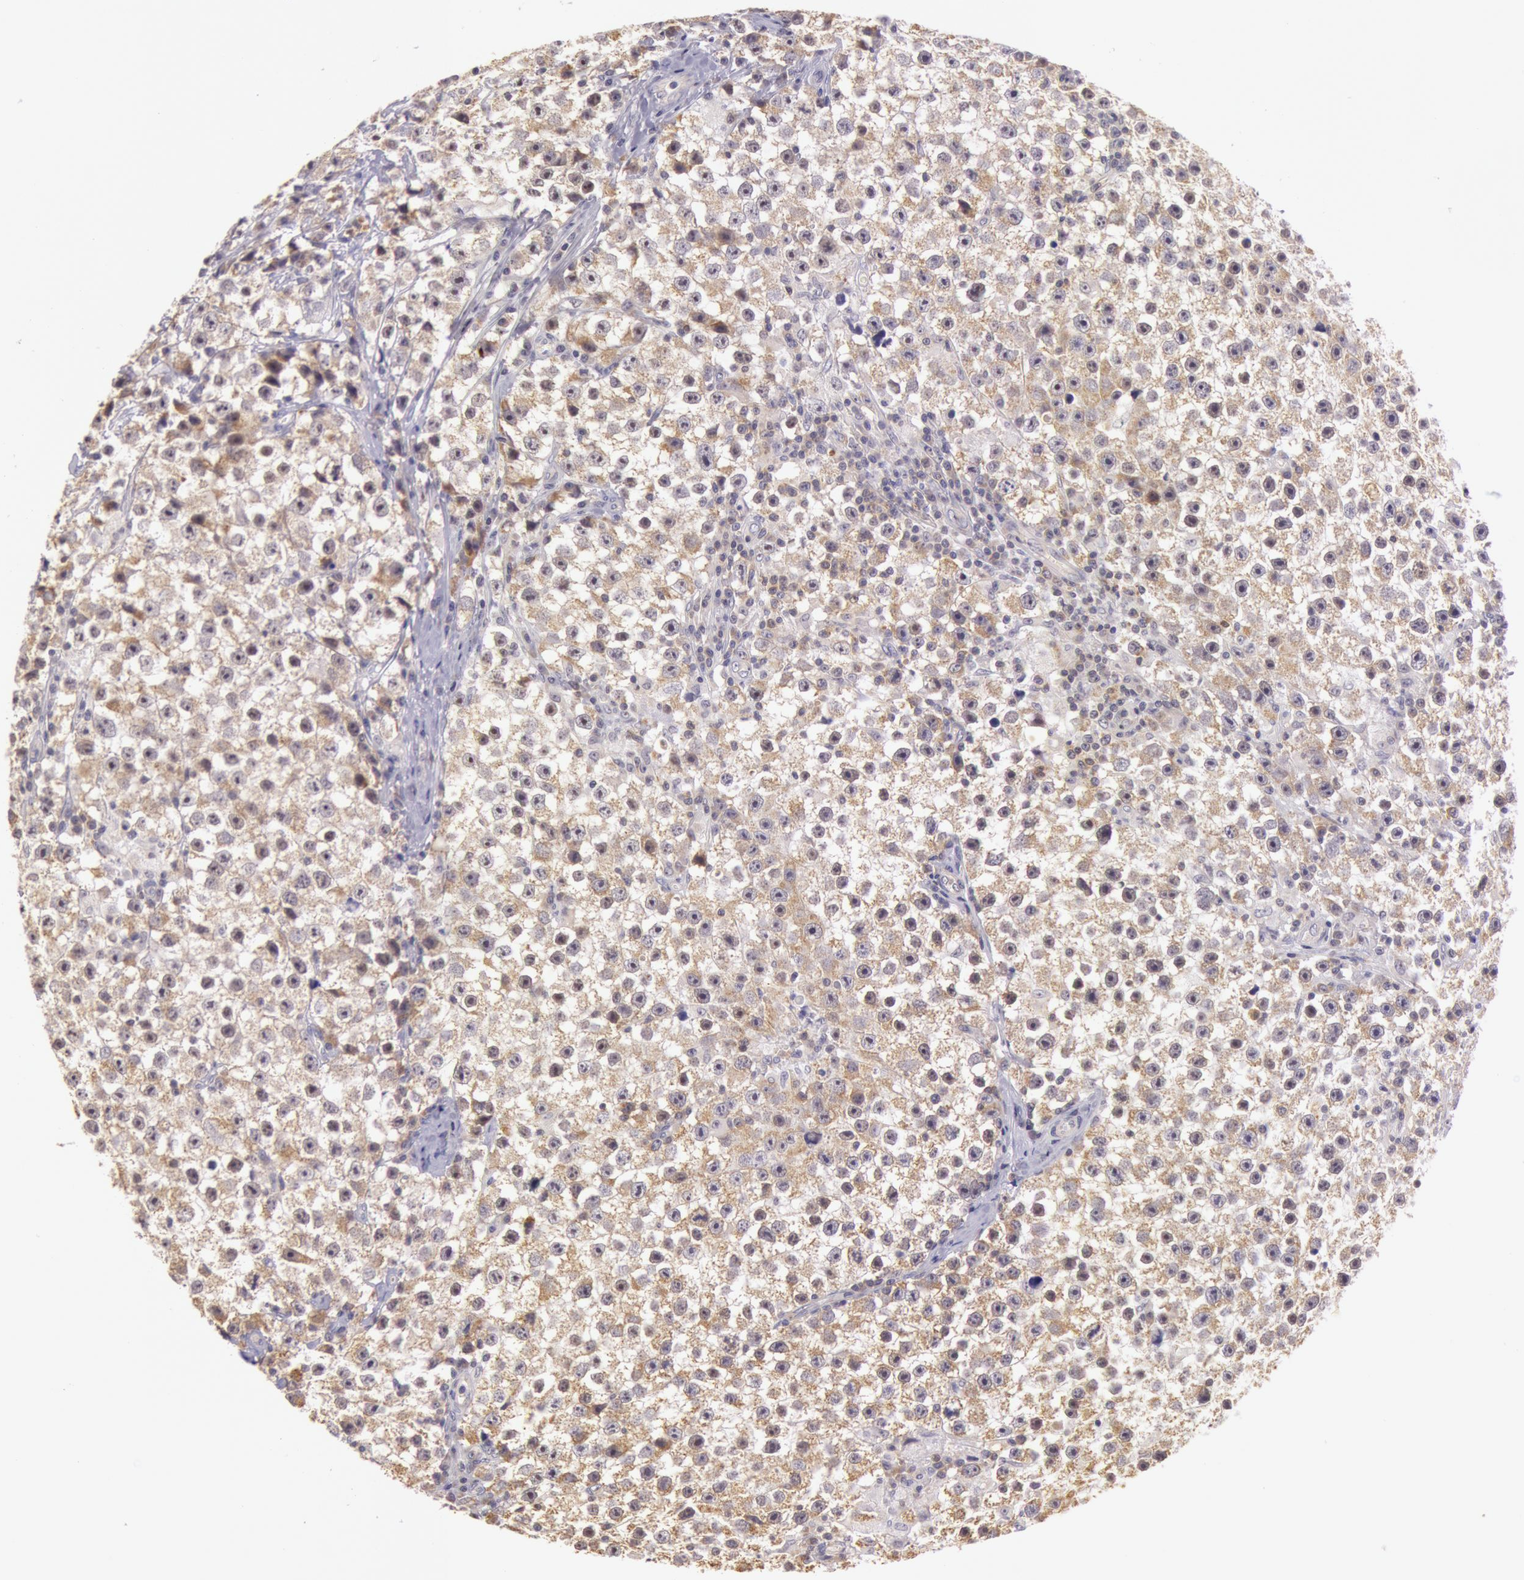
{"staining": {"intensity": "moderate", "quantity": ">75%", "location": "cytoplasmic/membranous"}, "tissue": "testis cancer", "cell_type": "Tumor cells", "image_type": "cancer", "snomed": [{"axis": "morphology", "description": "Seminoma, NOS"}, {"axis": "topography", "description": "Testis"}], "caption": "Immunohistochemical staining of testis seminoma exhibits medium levels of moderate cytoplasmic/membranous protein expression in approximately >75% of tumor cells. Nuclei are stained in blue.", "gene": "CDK16", "patient": {"sex": "male", "age": 35}}